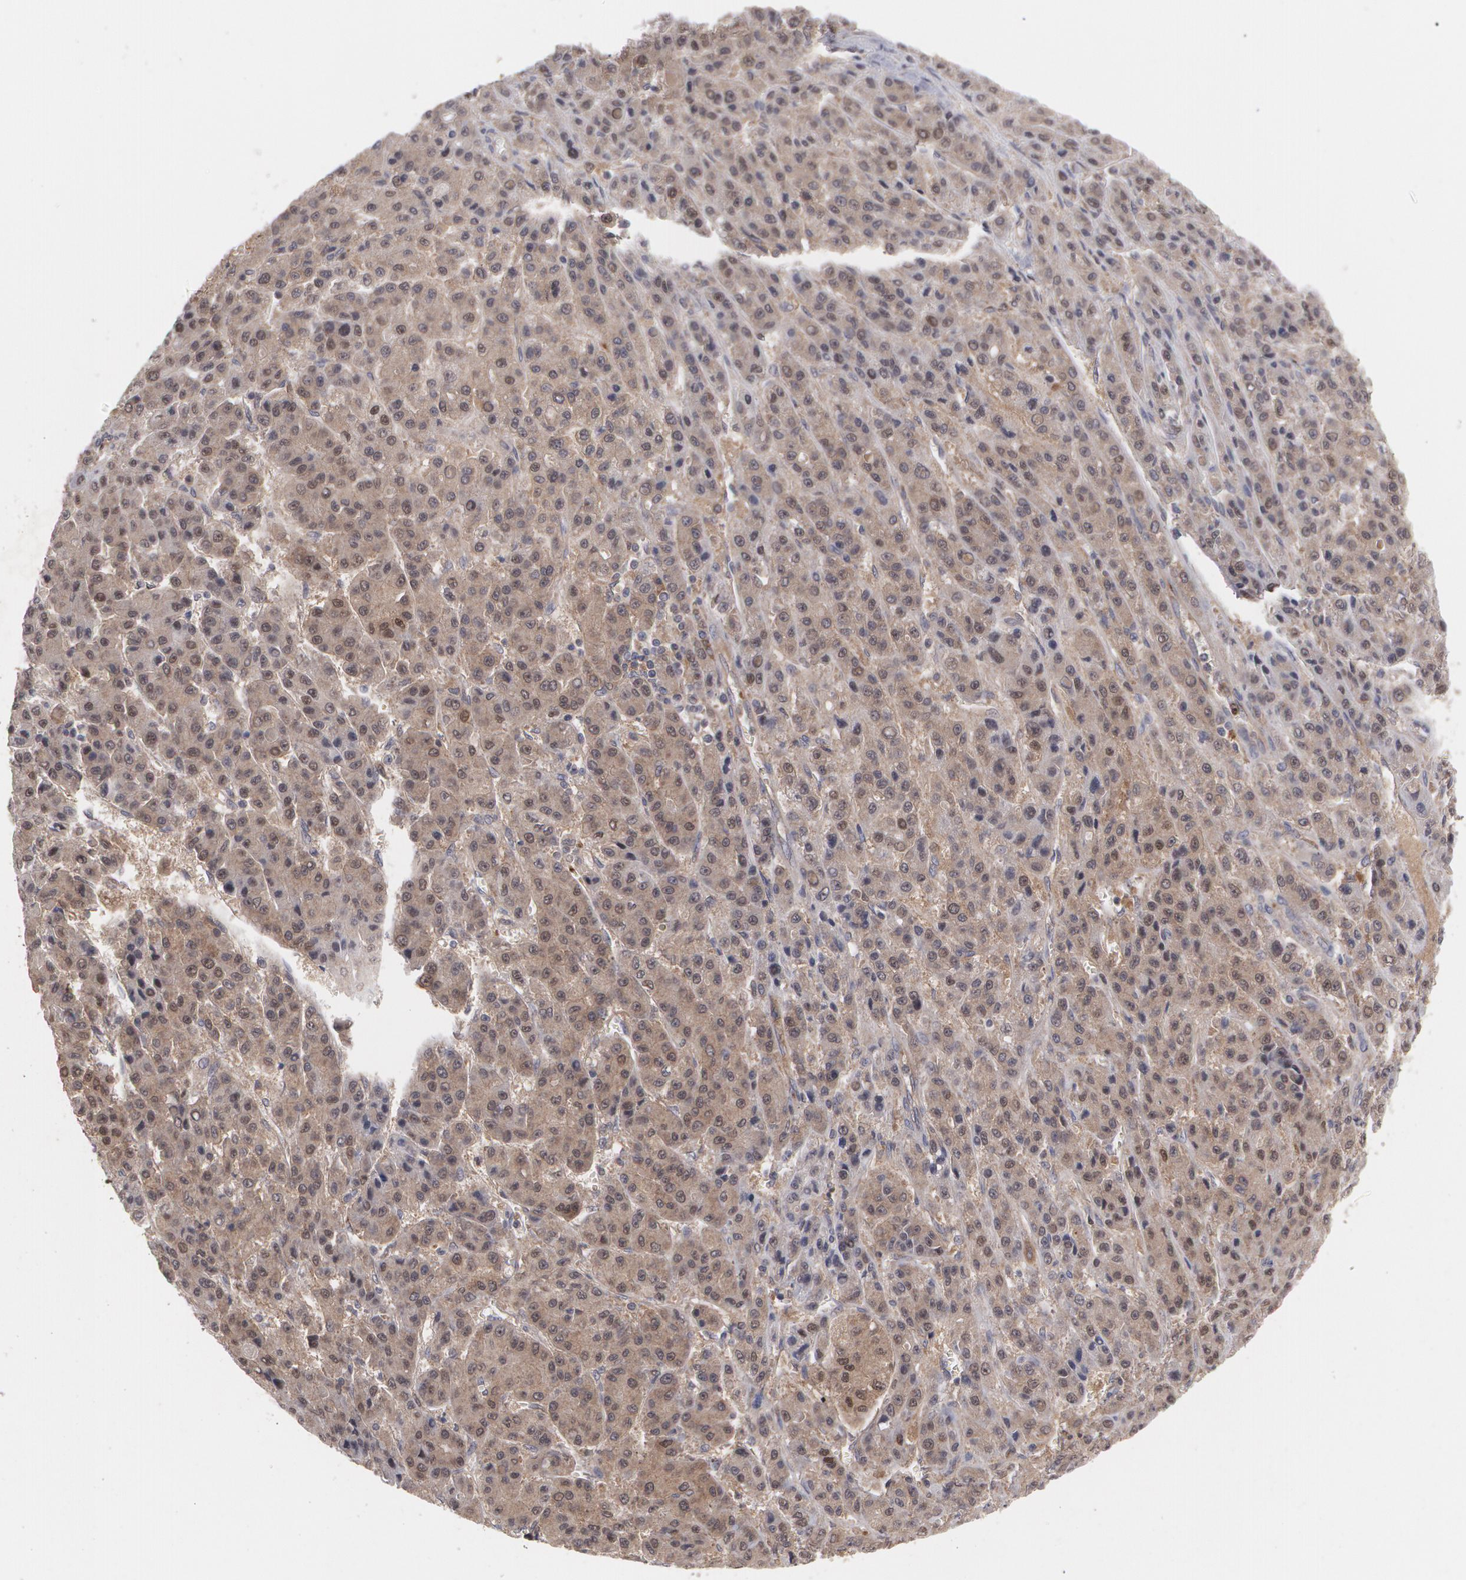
{"staining": {"intensity": "weak", "quantity": "<25%", "location": "cytoplasmic/membranous,nuclear"}, "tissue": "liver cancer", "cell_type": "Tumor cells", "image_type": "cancer", "snomed": [{"axis": "morphology", "description": "Carcinoma, Hepatocellular, NOS"}, {"axis": "topography", "description": "Liver"}], "caption": "A high-resolution image shows immunohistochemistry staining of liver cancer, which displays no significant positivity in tumor cells. The staining was performed using DAB (3,3'-diaminobenzidine) to visualize the protein expression in brown, while the nuclei were stained in blue with hematoxylin (Magnification: 20x).", "gene": "HTT", "patient": {"sex": "male", "age": 70}}